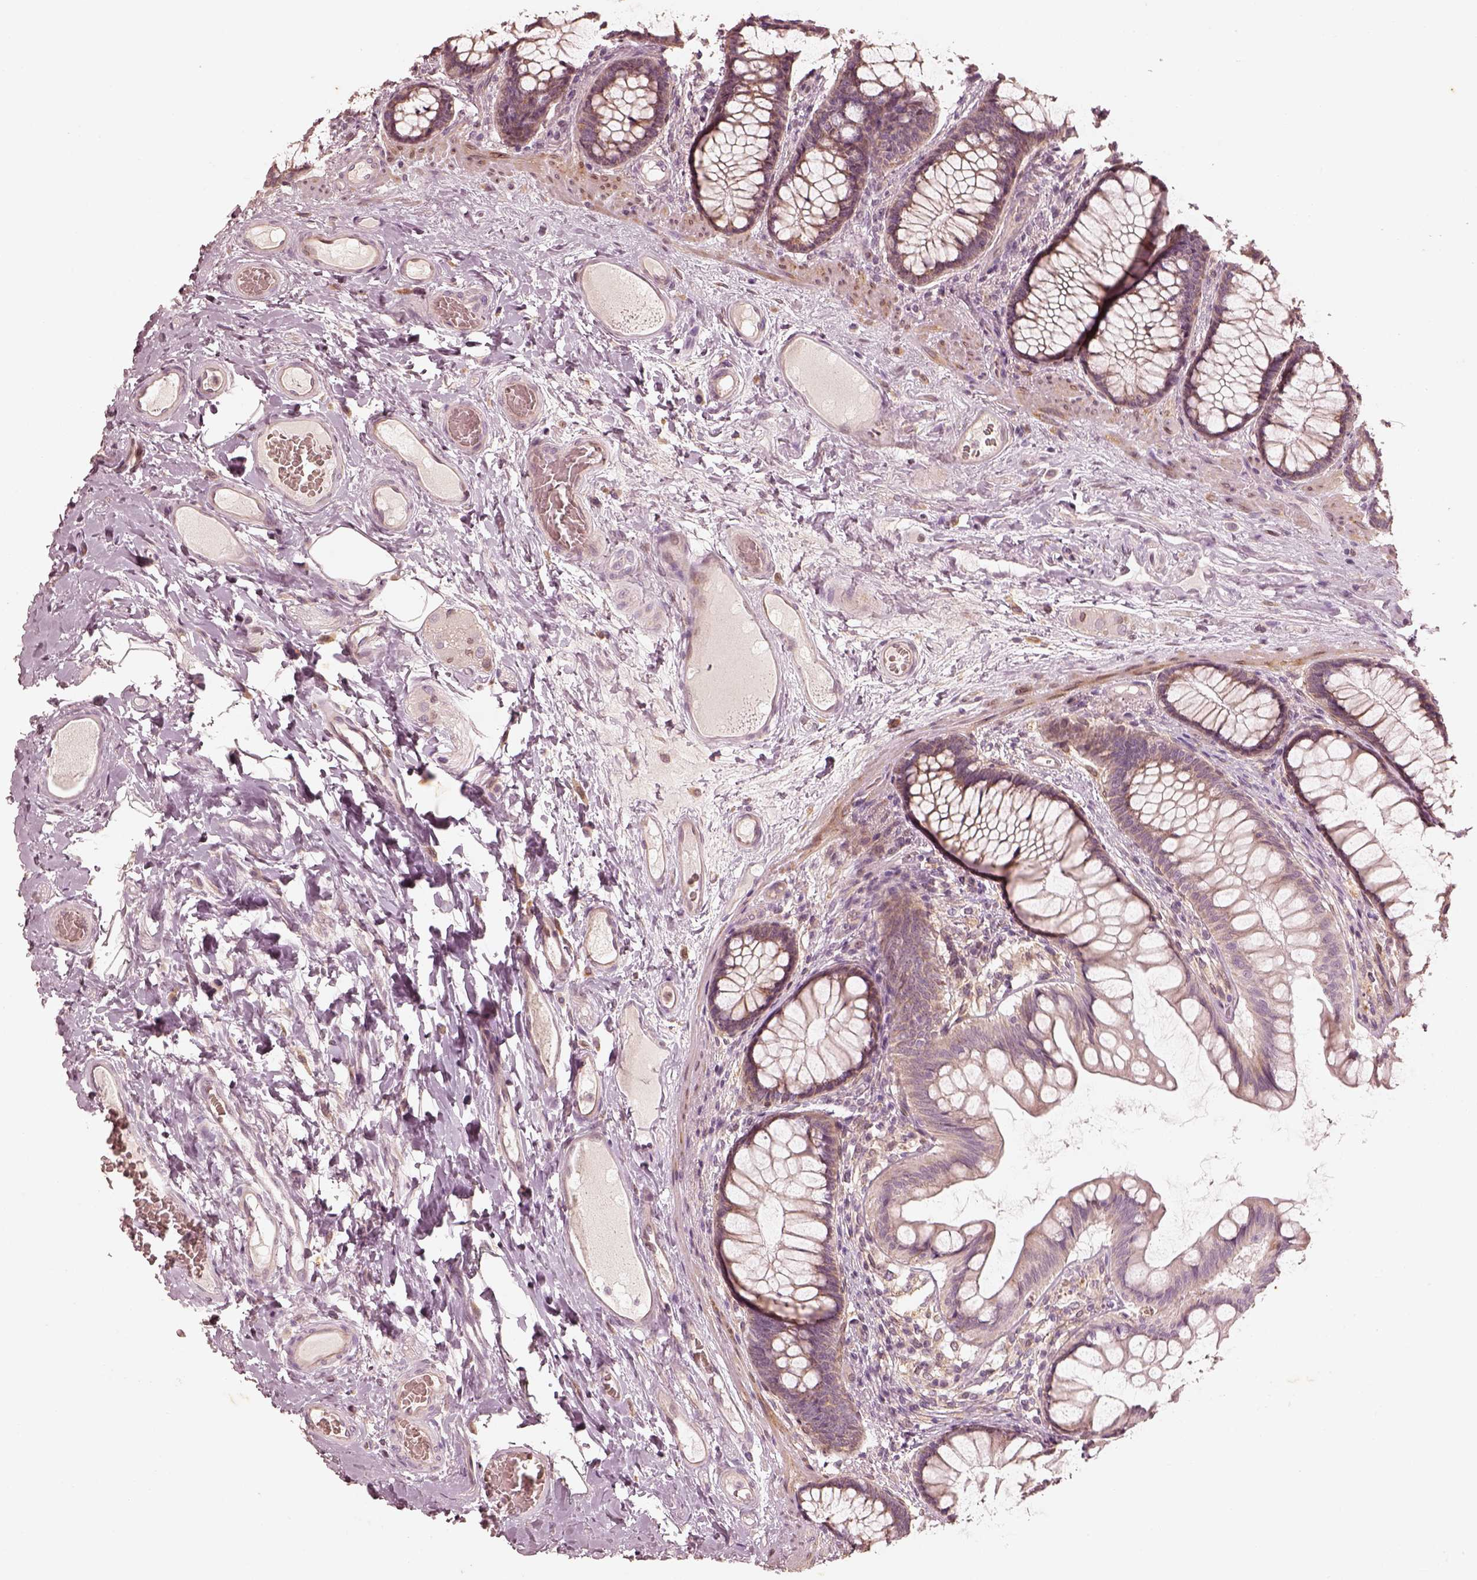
{"staining": {"intensity": "negative", "quantity": "none", "location": "none"}, "tissue": "colon", "cell_type": "Endothelial cells", "image_type": "normal", "snomed": [{"axis": "morphology", "description": "Normal tissue, NOS"}, {"axis": "topography", "description": "Colon"}], "caption": "Protein analysis of normal colon demonstrates no significant staining in endothelial cells. (Immunohistochemistry, brightfield microscopy, high magnification).", "gene": "WLS", "patient": {"sex": "female", "age": 65}}